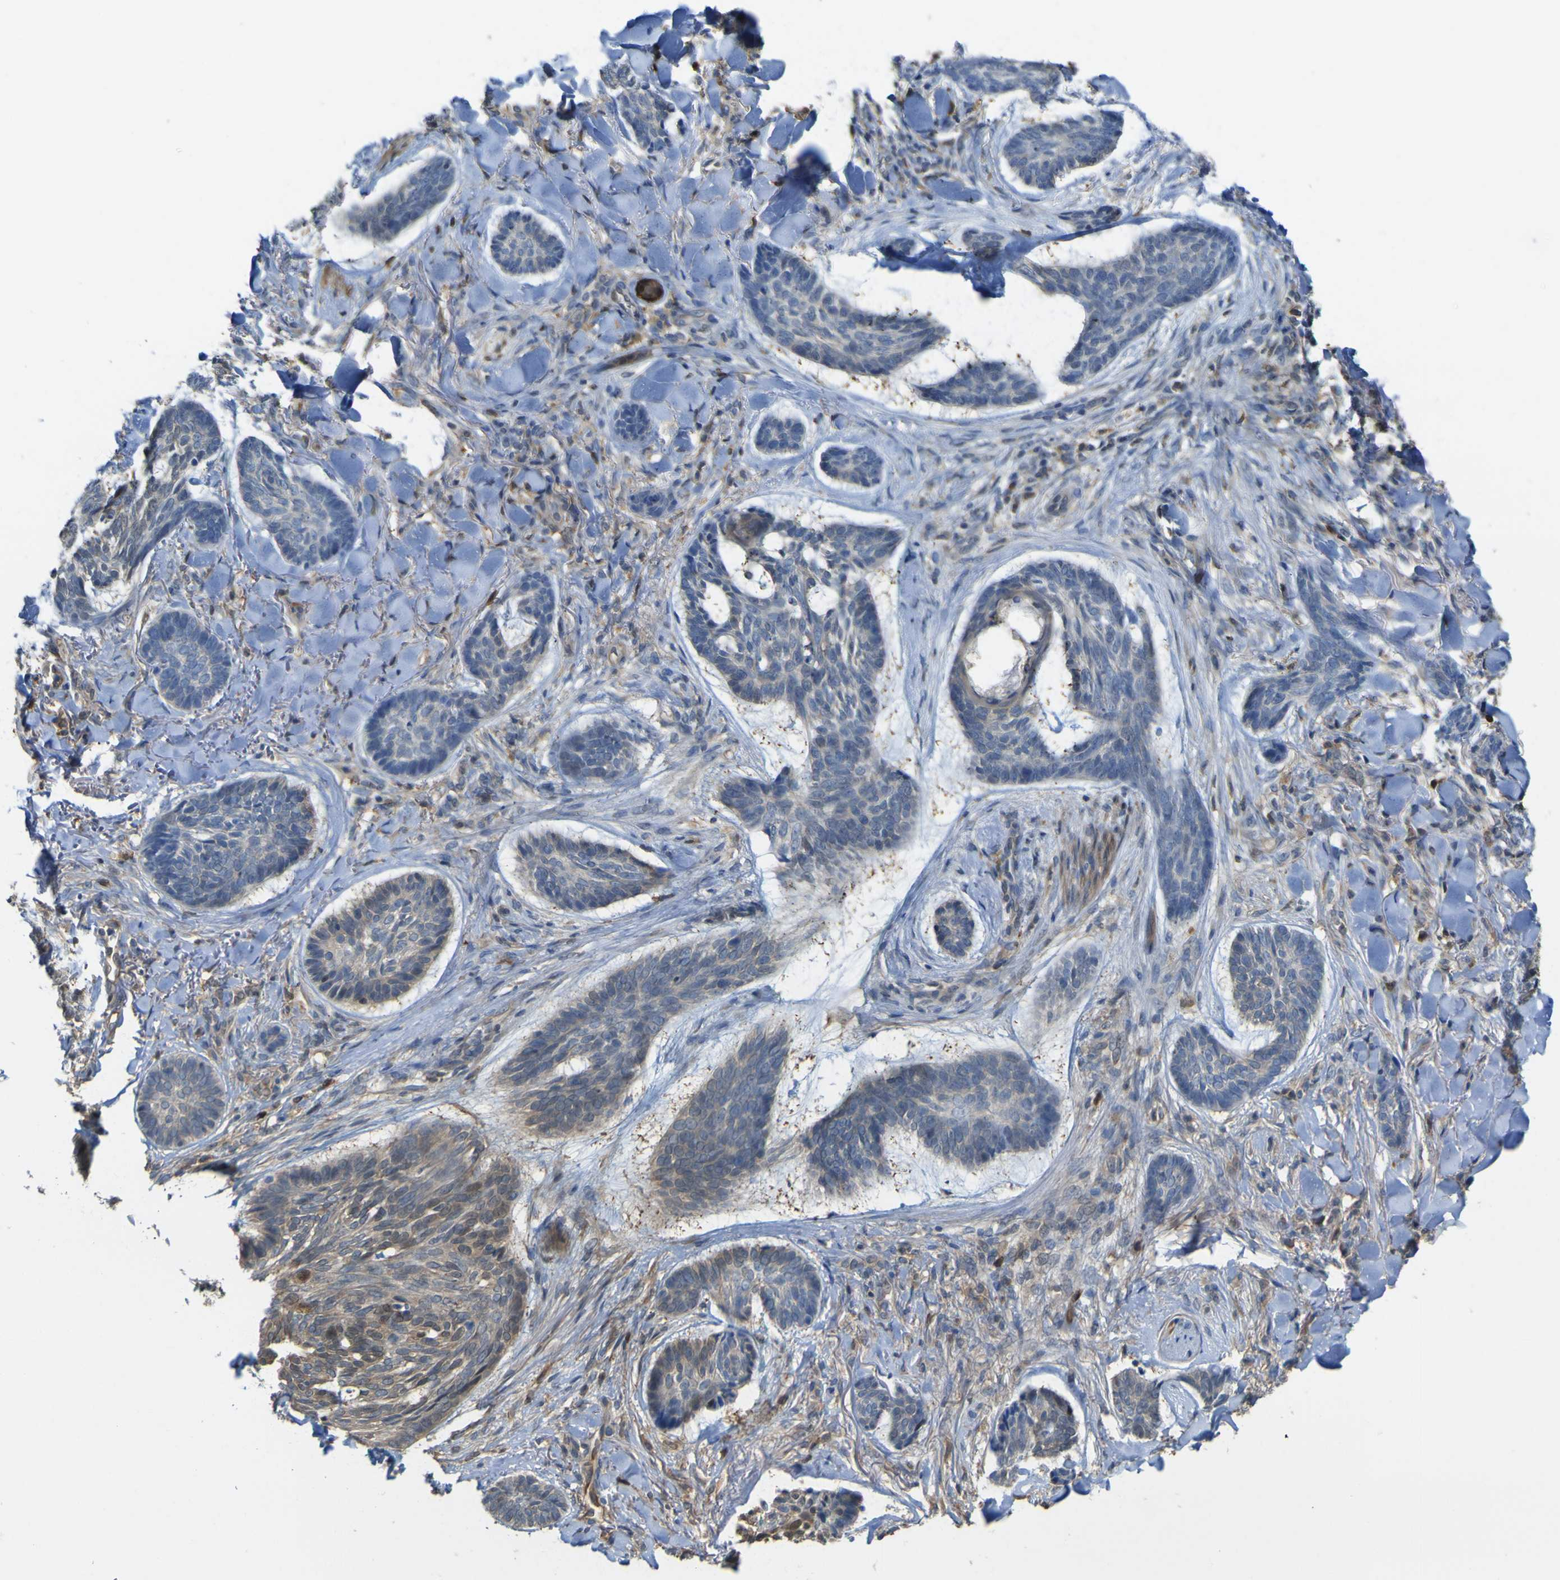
{"staining": {"intensity": "moderate", "quantity": "25%-75%", "location": "cytoplasmic/membranous"}, "tissue": "skin cancer", "cell_type": "Tumor cells", "image_type": "cancer", "snomed": [{"axis": "morphology", "description": "Basal cell carcinoma"}, {"axis": "topography", "description": "Skin"}], "caption": "Human basal cell carcinoma (skin) stained with a protein marker reveals moderate staining in tumor cells.", "gene": "ABHD3", "patient": {"sex": "male", "age": 43}}